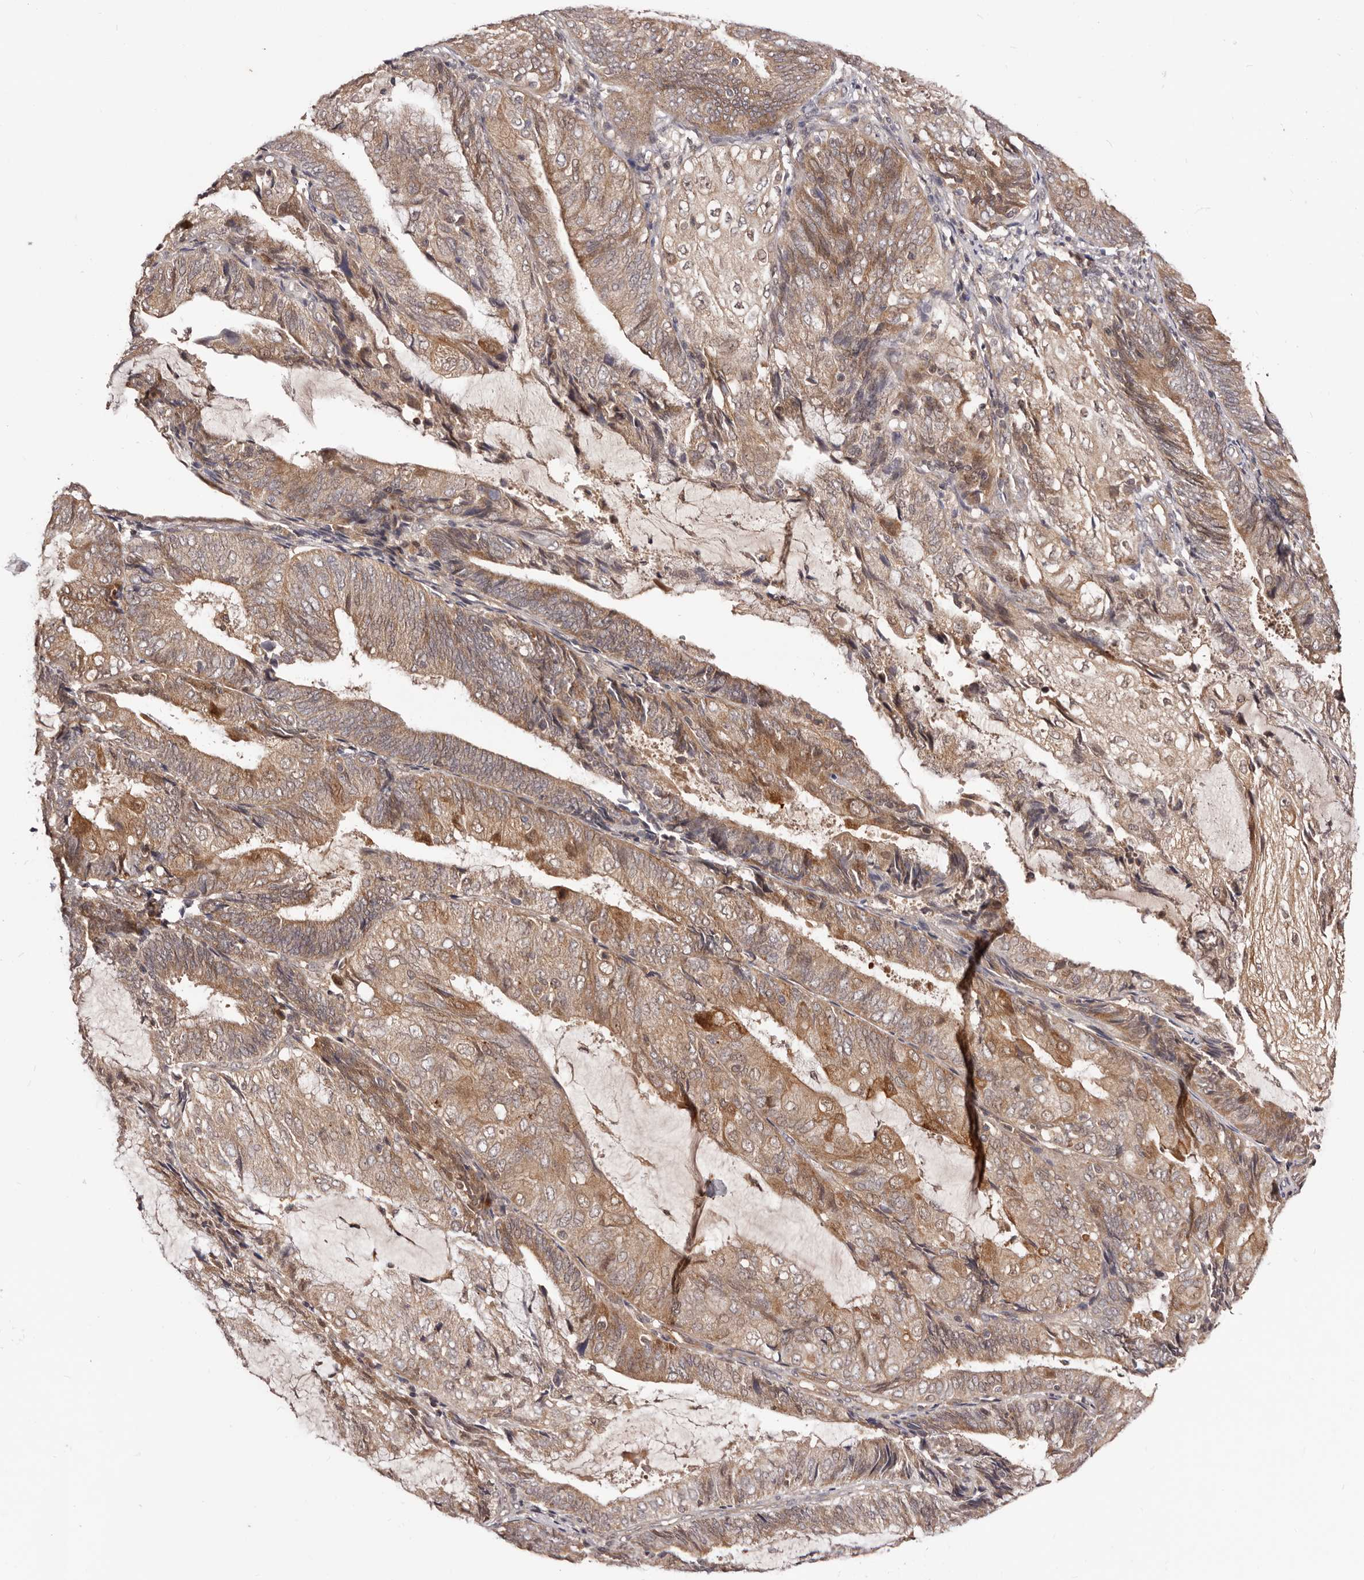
{"staining": {"intensity": "moderate", "quantity": ">75%", "location": "cytoplasmic/membranous"}, "tissue": "endometrial cancer", "cell_type": "Tumor cells", "image_type": "cancer", "snomed": [{"axis": "morphology", "description": "Adenocarcinoma, NOS"}, {"axis": "topography", "description": "Endometrium"}], "caption": "High-magnification brightfield microscopy of endometrial cancer stained with DAB (3,3'-diaminobenzidine) (brown) and counterstained with hematoxylin (blue). tumor cells exhibit moderate cytoplasmic/membranous staining is present in approximately>75% of cells. The protein of interest is shown in brown color, while the nuclei are stained blue.", "gene": "MDP1", "patient": {"sex": "female", "age": 81}}